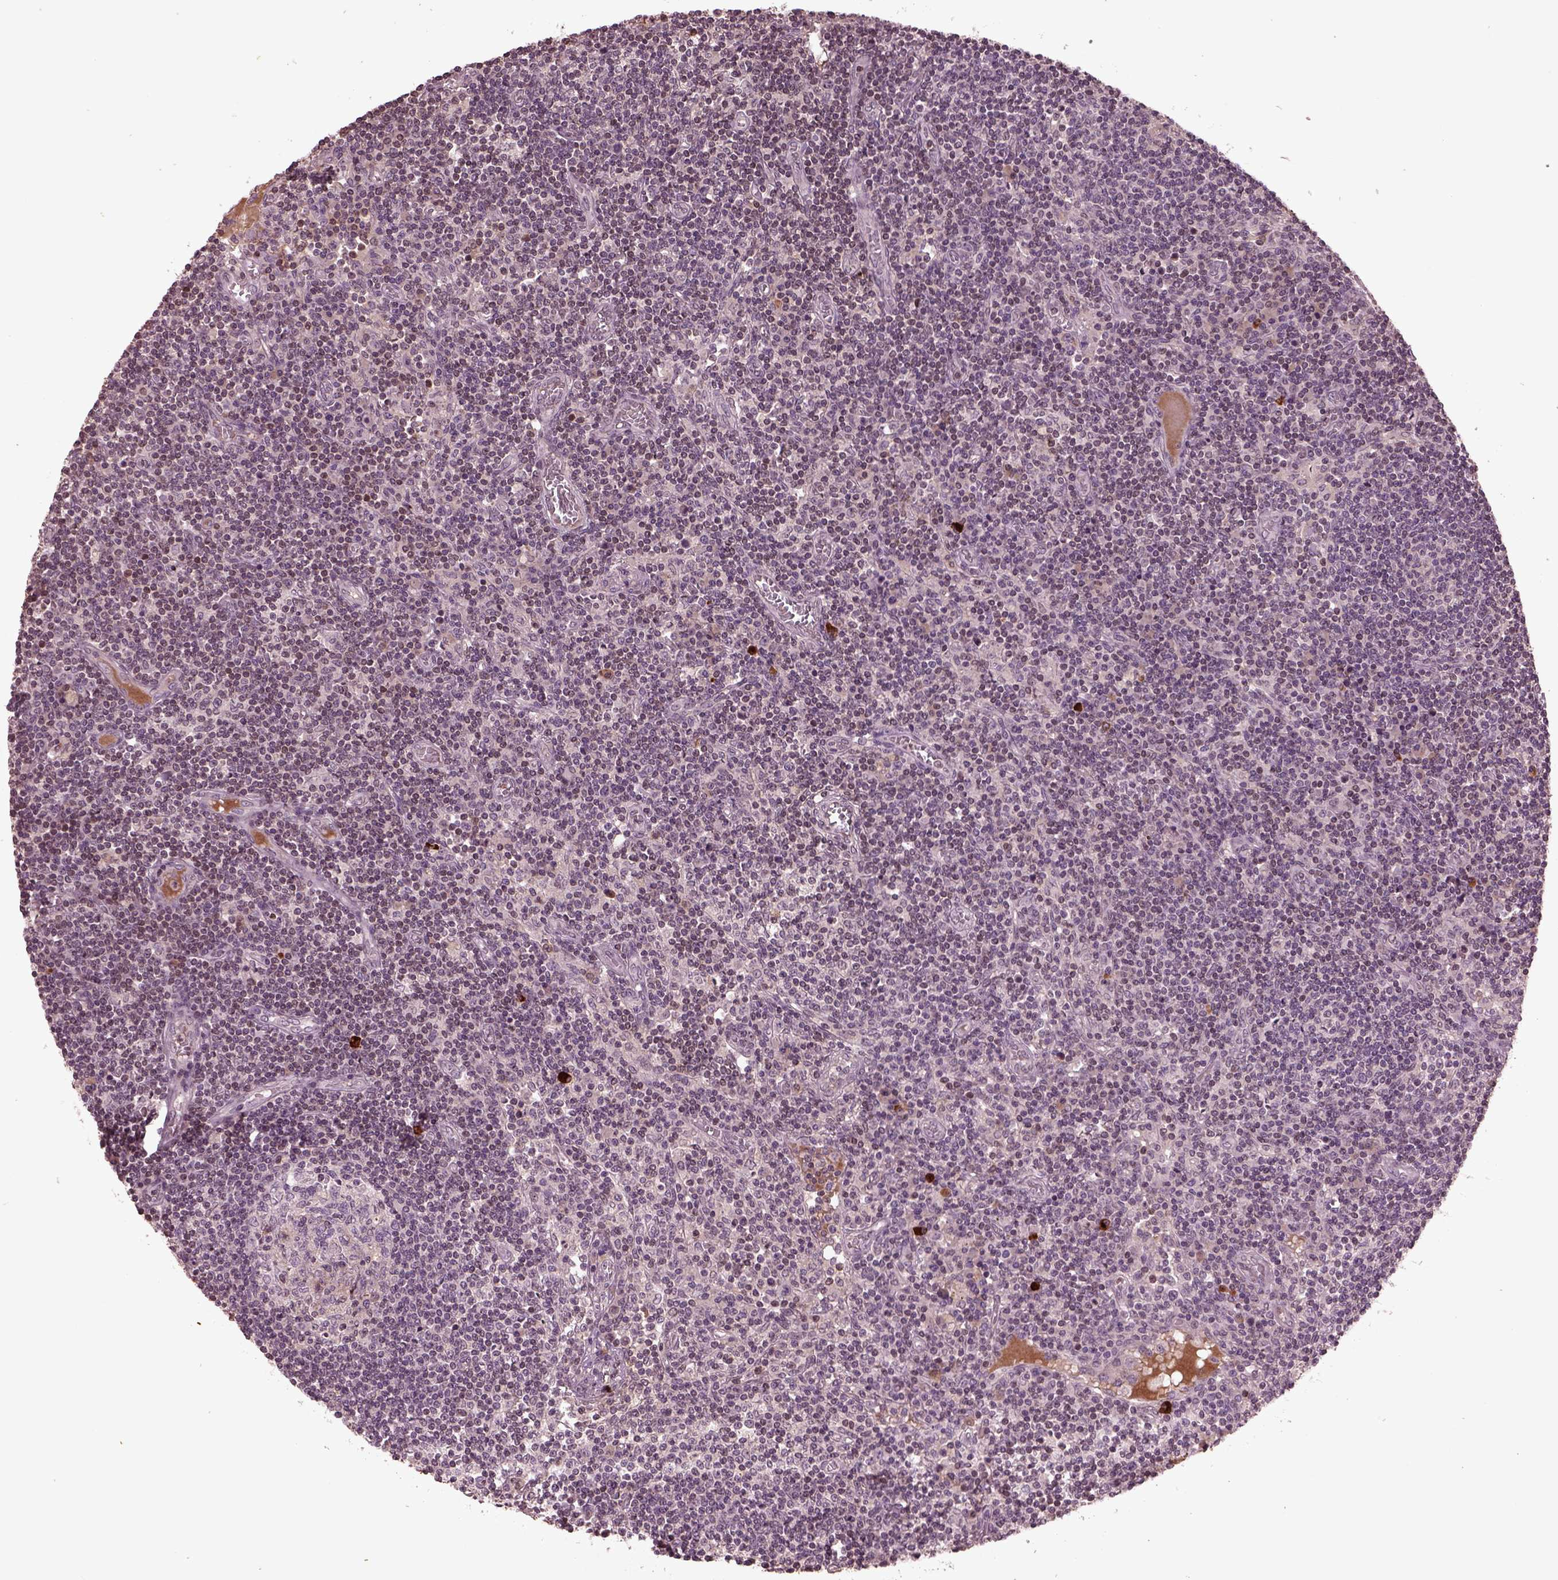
{"staining": {"intensity": "negative", "quantity": "none", "location": "none"}, "tissue": "lymph node", "cell_type": "Germinal center cells", "image_type": "normal", "snomed": [{"axis": "morphology", "description": "Normal tissue, NOS"}, {"axis": "topography", "description": "Lymph node"}], "caption": "Immunohistochemistry (IHC) micrograph of unremarkable lymph node stained for a protein (brown), which reveals no staining in germinal center cells.", "gene": "PTX4", "patient": {"sex": "female", "age": 72}}